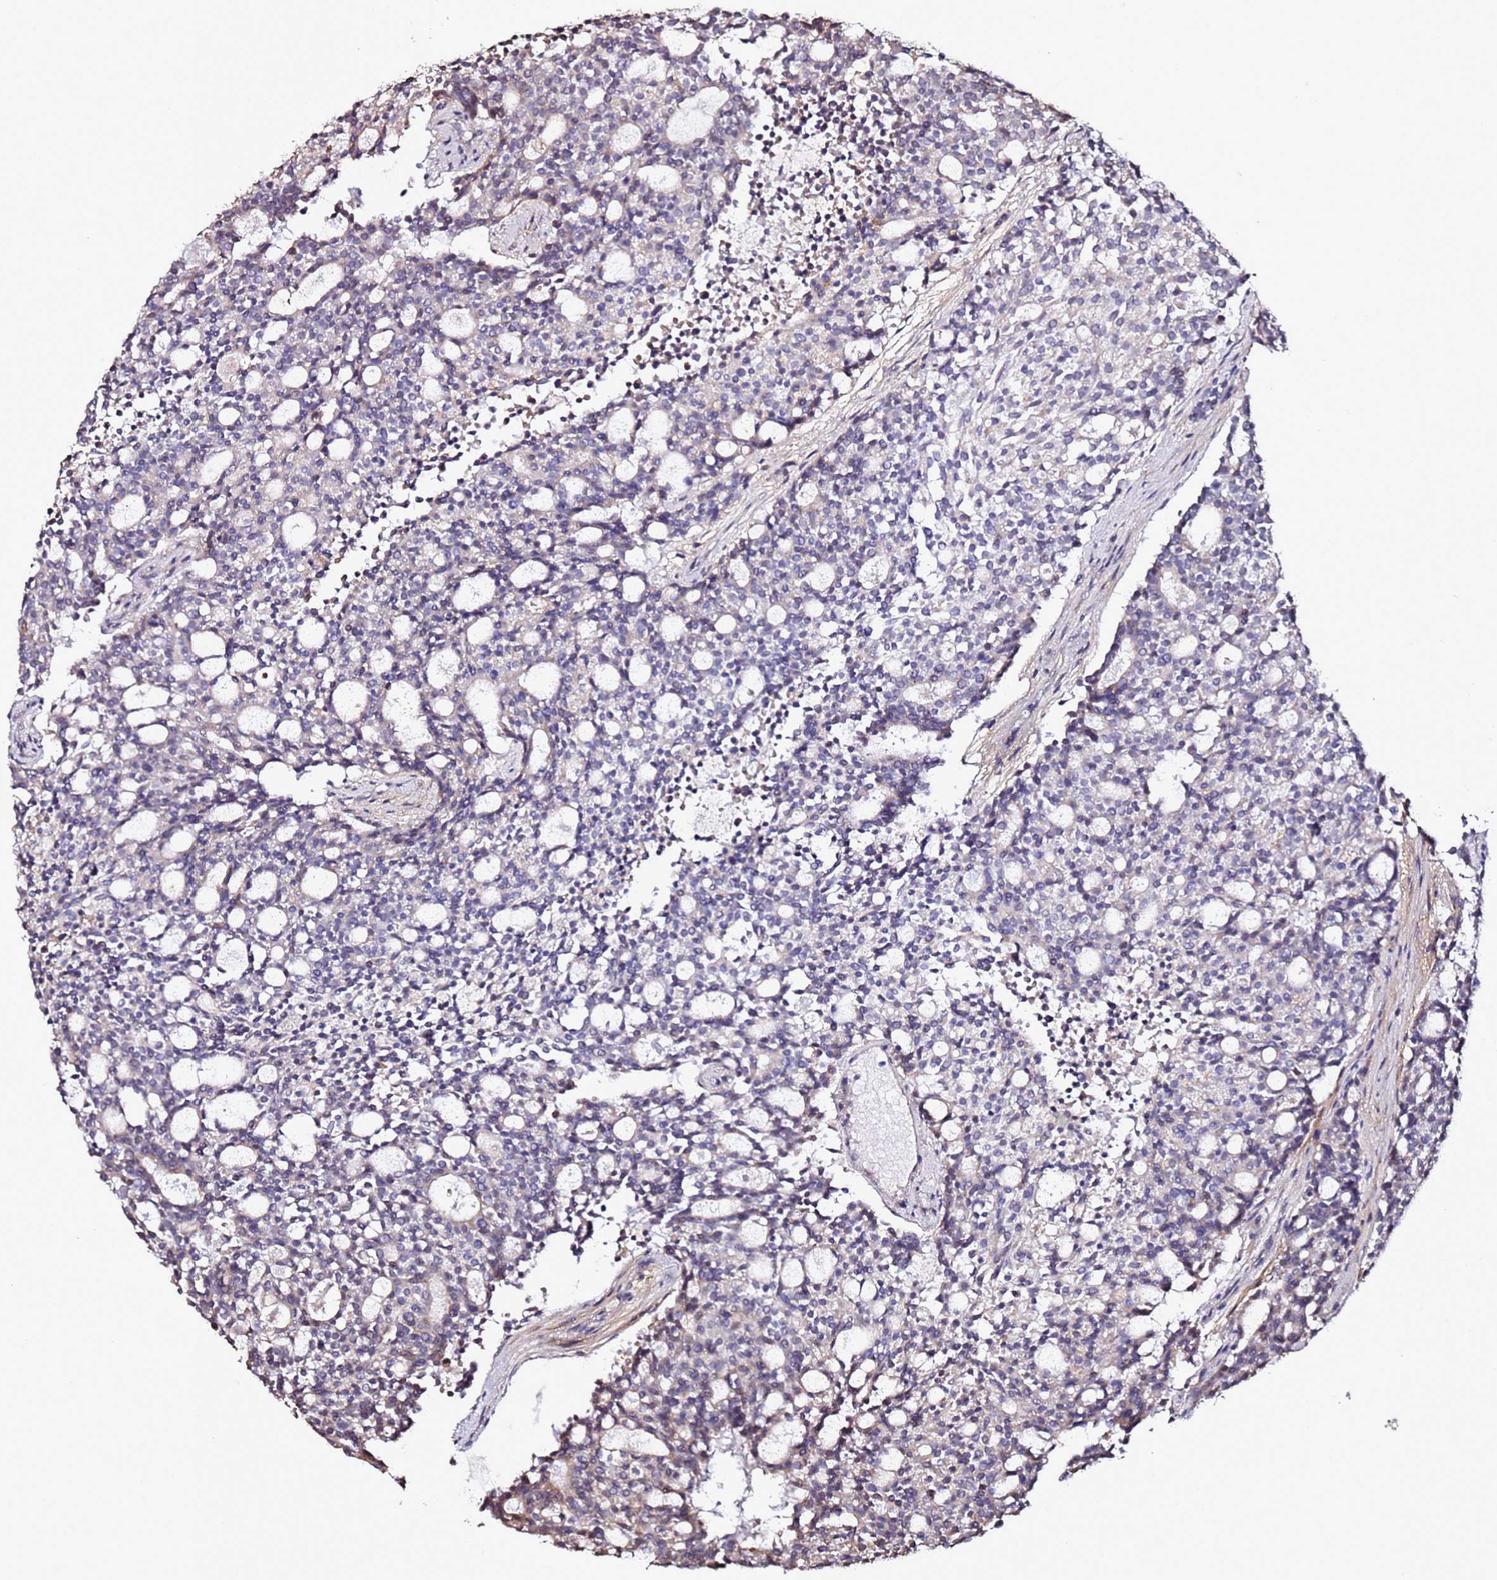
{"staining": {"intensity": "negative", "quantity": "none", "location": "none"}, "tissue": "carcinoid", "cell_type": "Tumor cells", "image_type": "cancer", "snomed": [{"axis": "morphology", "description": "Carcinoid, malignant, NOS"}, {"axis": "topography", "description": "Pancreas"}], "caption": "DAB immunohistochemical staining of human carcinoid displays no significant positivity in tumor cells.", "gene": "C3orf80", "patient": {"sex": "female", "age": 54}}